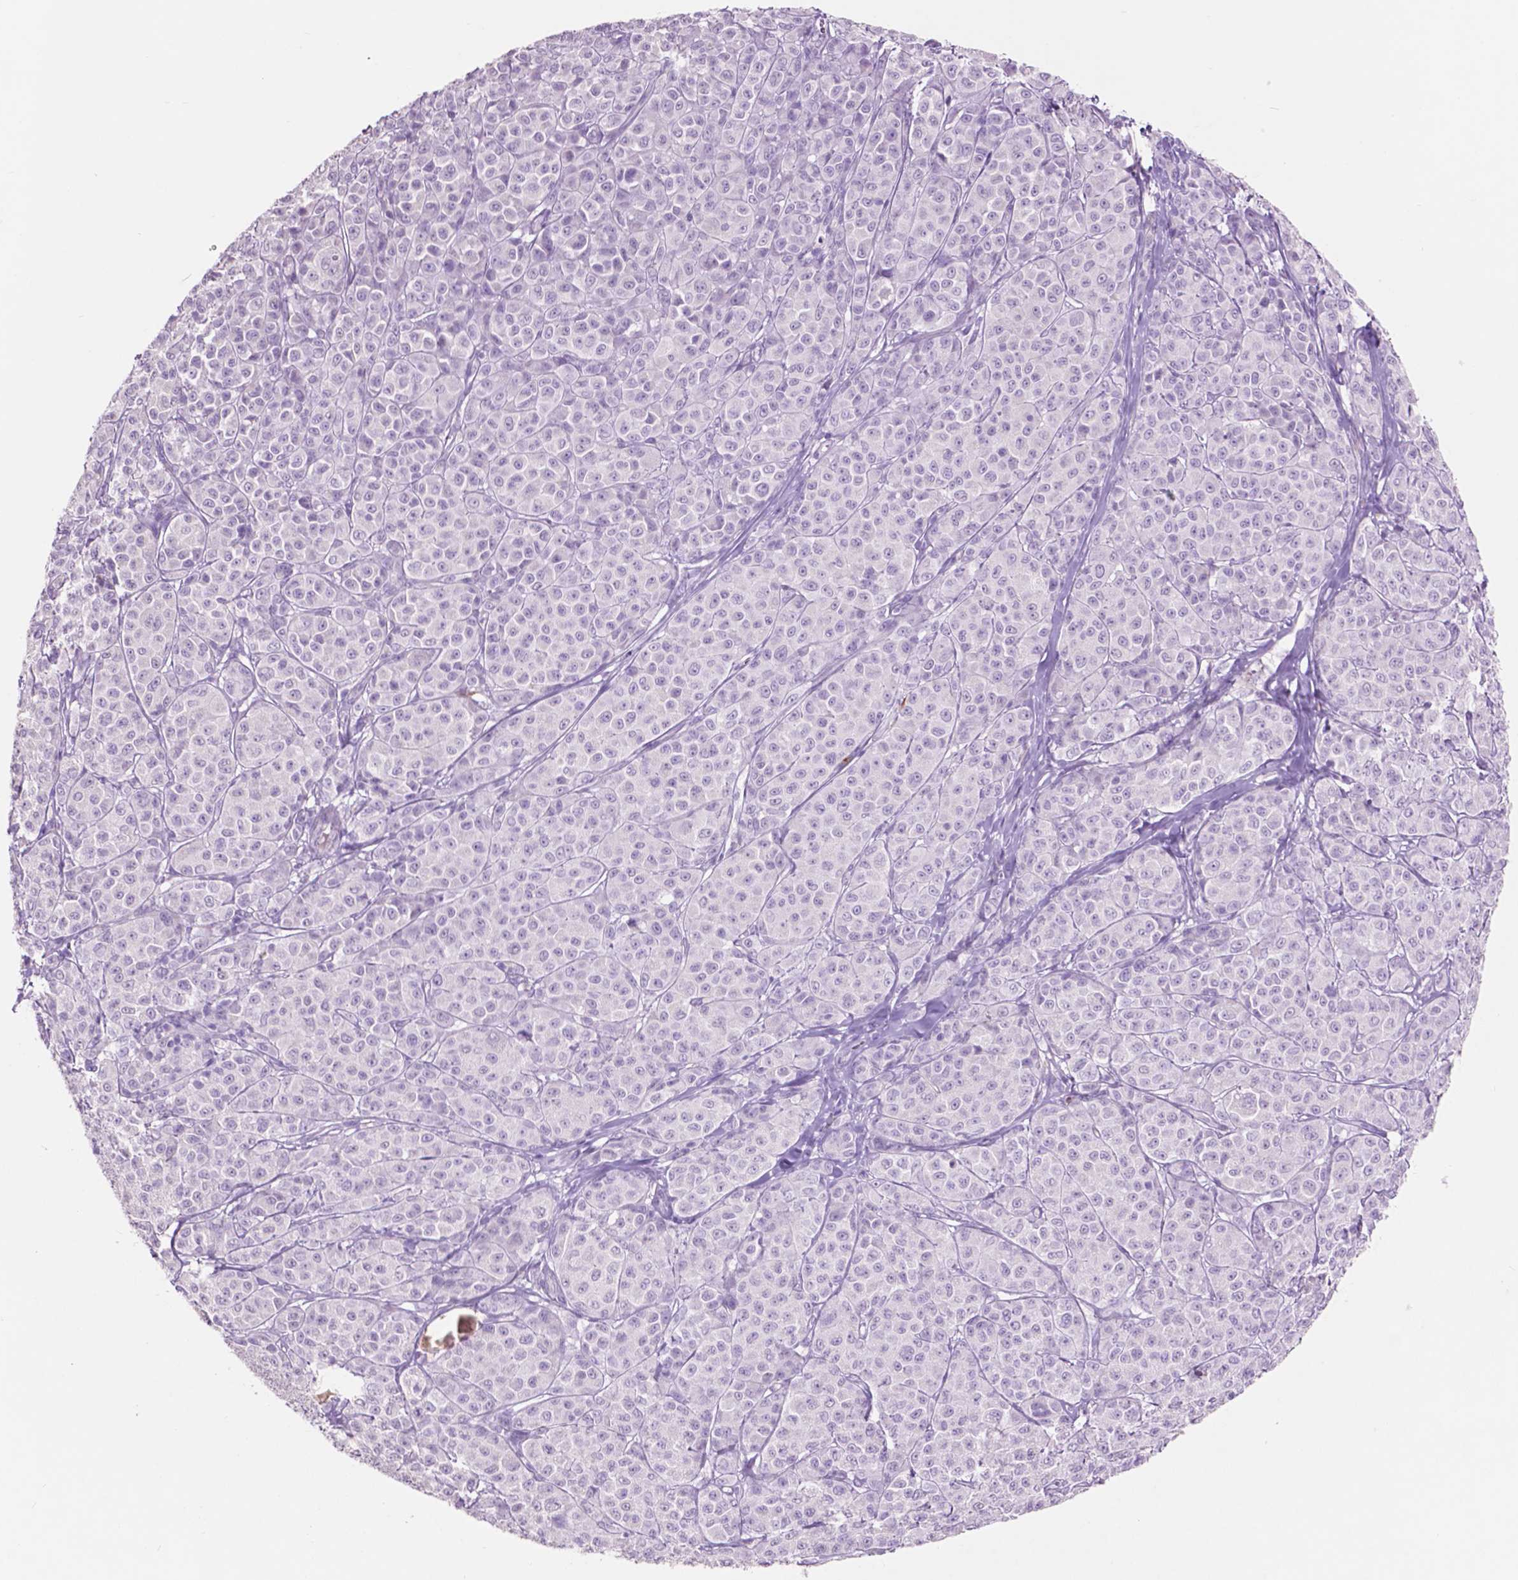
{"staining": {"intensity": "negative", "quantity": "none", "location": "none"}, "tissue": "melanoma", "cell_type": "Tumor cells", "image_type": "cancer", "snomed": [{"axis": "morphology", "description": "Malignant melanoma, NOS"}, {"axis": "topography", "description": "Skin"}], "caption": "Tumor cells are negative for brown protein staining in melanoma.", "gene": "IDO1", "patient": {"sex": "male", "age": 89}}